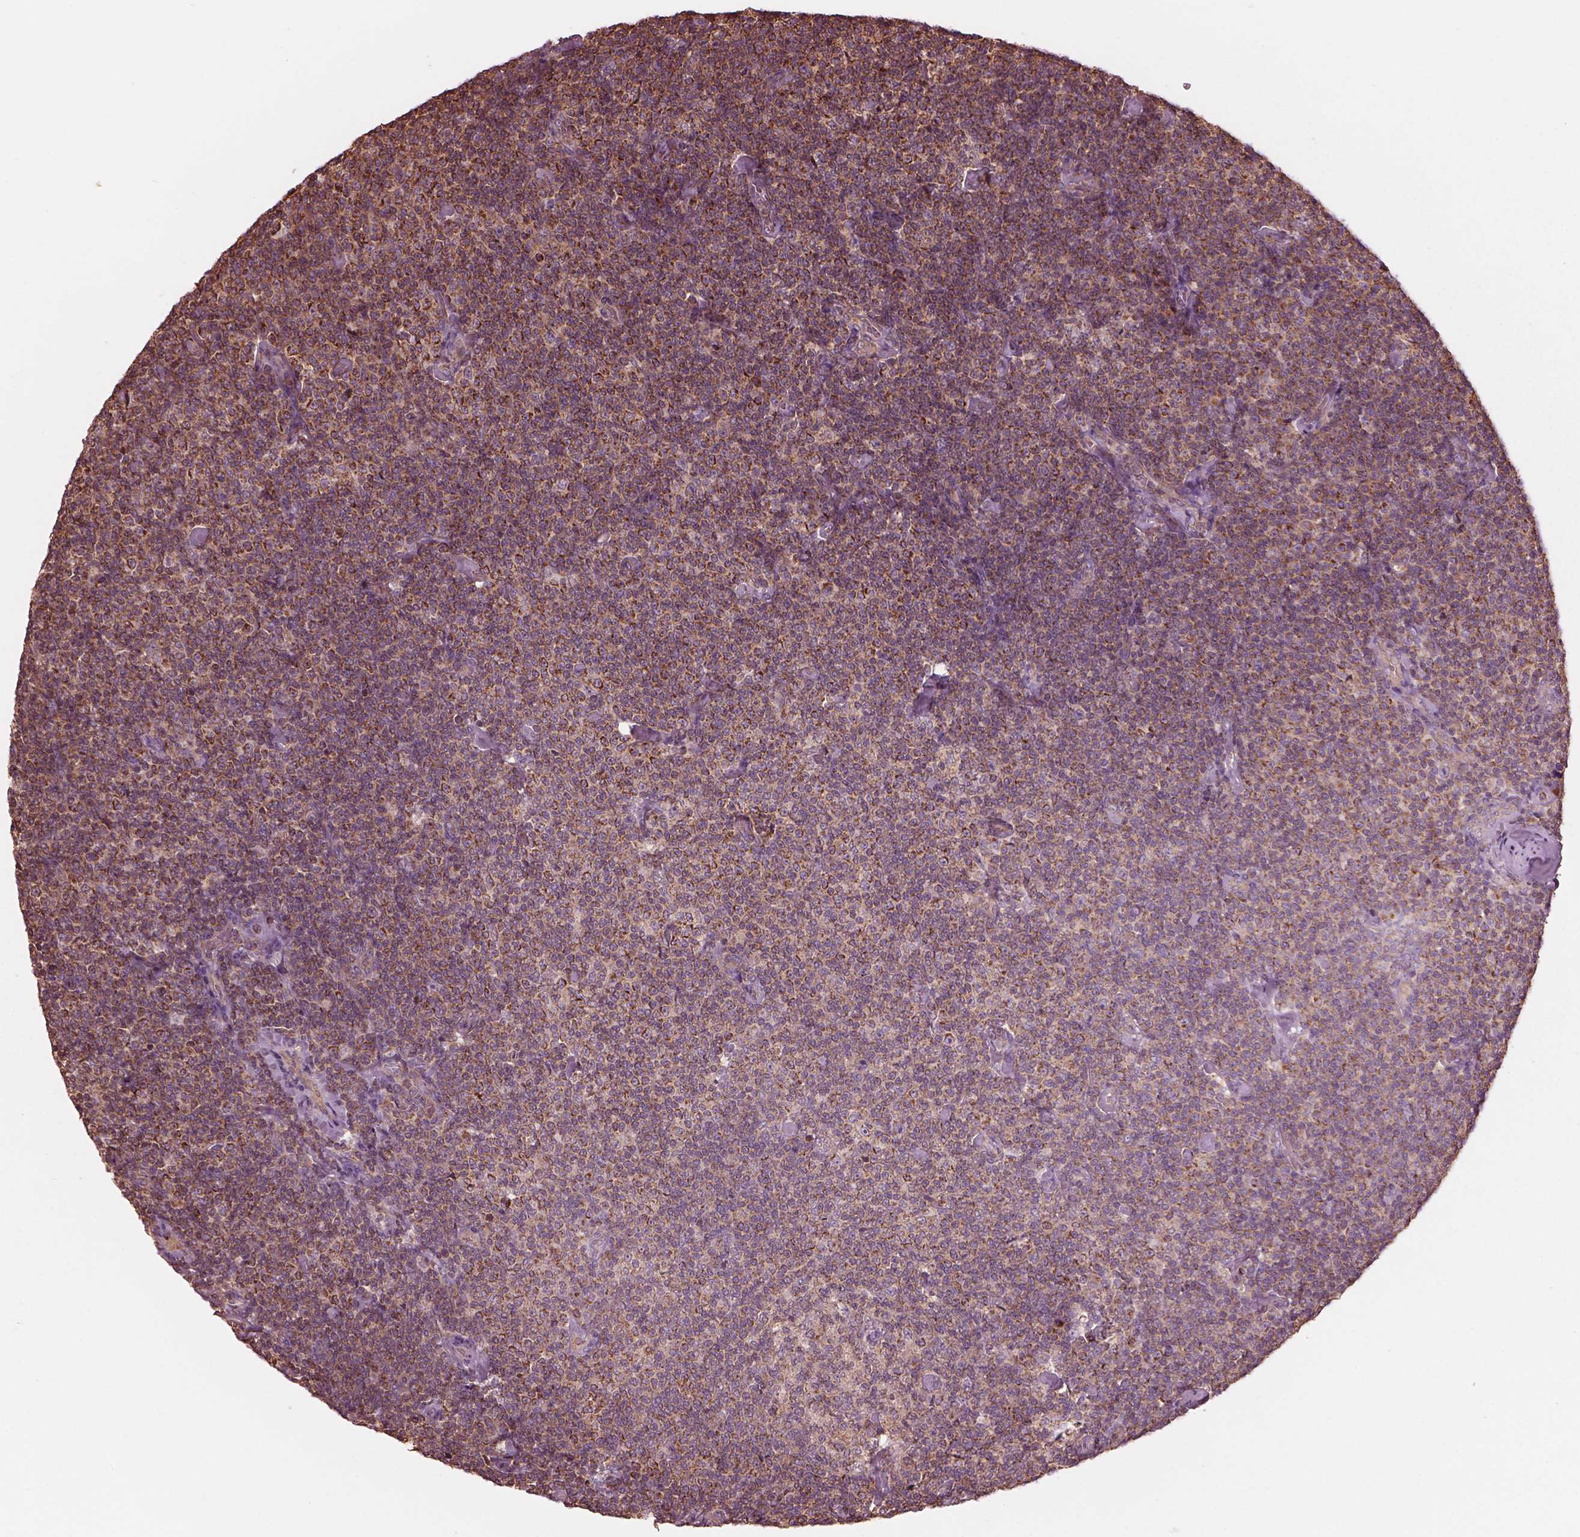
{"staining": {"intensity": "moderate", "quantity": ">75%", "location": "cytoplasmic/membranous"}, "tissue": "lymphoma", "cell_type": "Tumor cells", "image_type": "cancer", "snomed": [{"axis": "morphology", "description": "Malignant lymphoma, non-Hodgkin's type, Low grade"}, {"axis": "topography", "description": "Lymph node"}], "caption": "Lymphoma stained with a protein marker demonstrates moderate staining in tumor cells.", "gene": "STK33", "patient": {"sex": "male", "age": 81}}